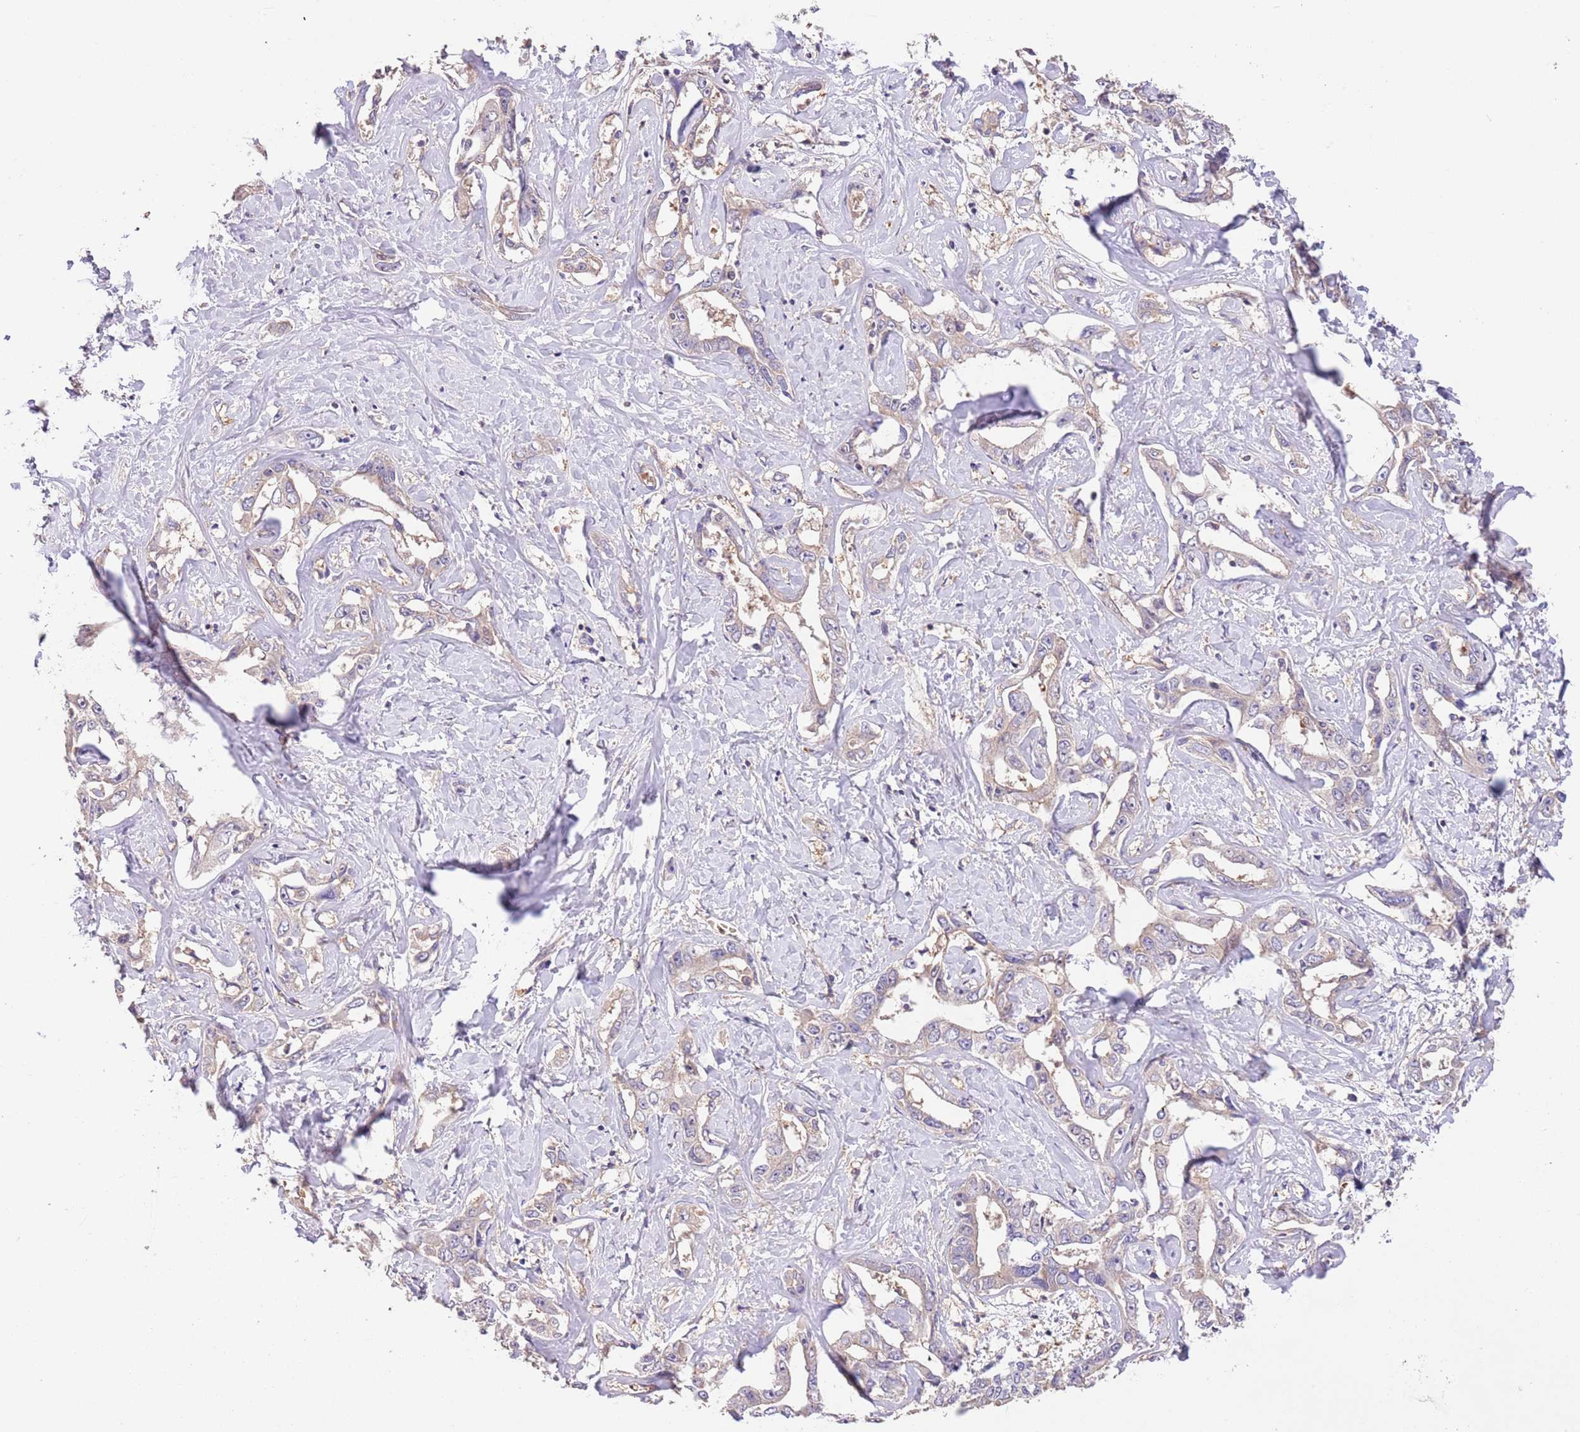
{"staining": {"intensity": "negative", "quantity": "none", "location": "none"}, "tissue": "liver cancer", "cell_type": "Tumor cells", "image_type": "cancer", "snomed": [{"axis": "morphology", "description": "Cholangiocarcinoma"}, {"axis": "topography", "description": "Liver"}], "caption": "This micrograph is of liver cholangiocarcinoma stained with immunohistochemistry to label a protein in brown with the nuclei are counter-stained blue. There is no positivity in tumor cells. The staining was performed using DAB to visualize the protein expression in brown, while the nuclei were stained in blue with hematoxylin (Magnification: 20x).", "gene": "FAM89B", "patient": {"sex": "male", "age": 59}}